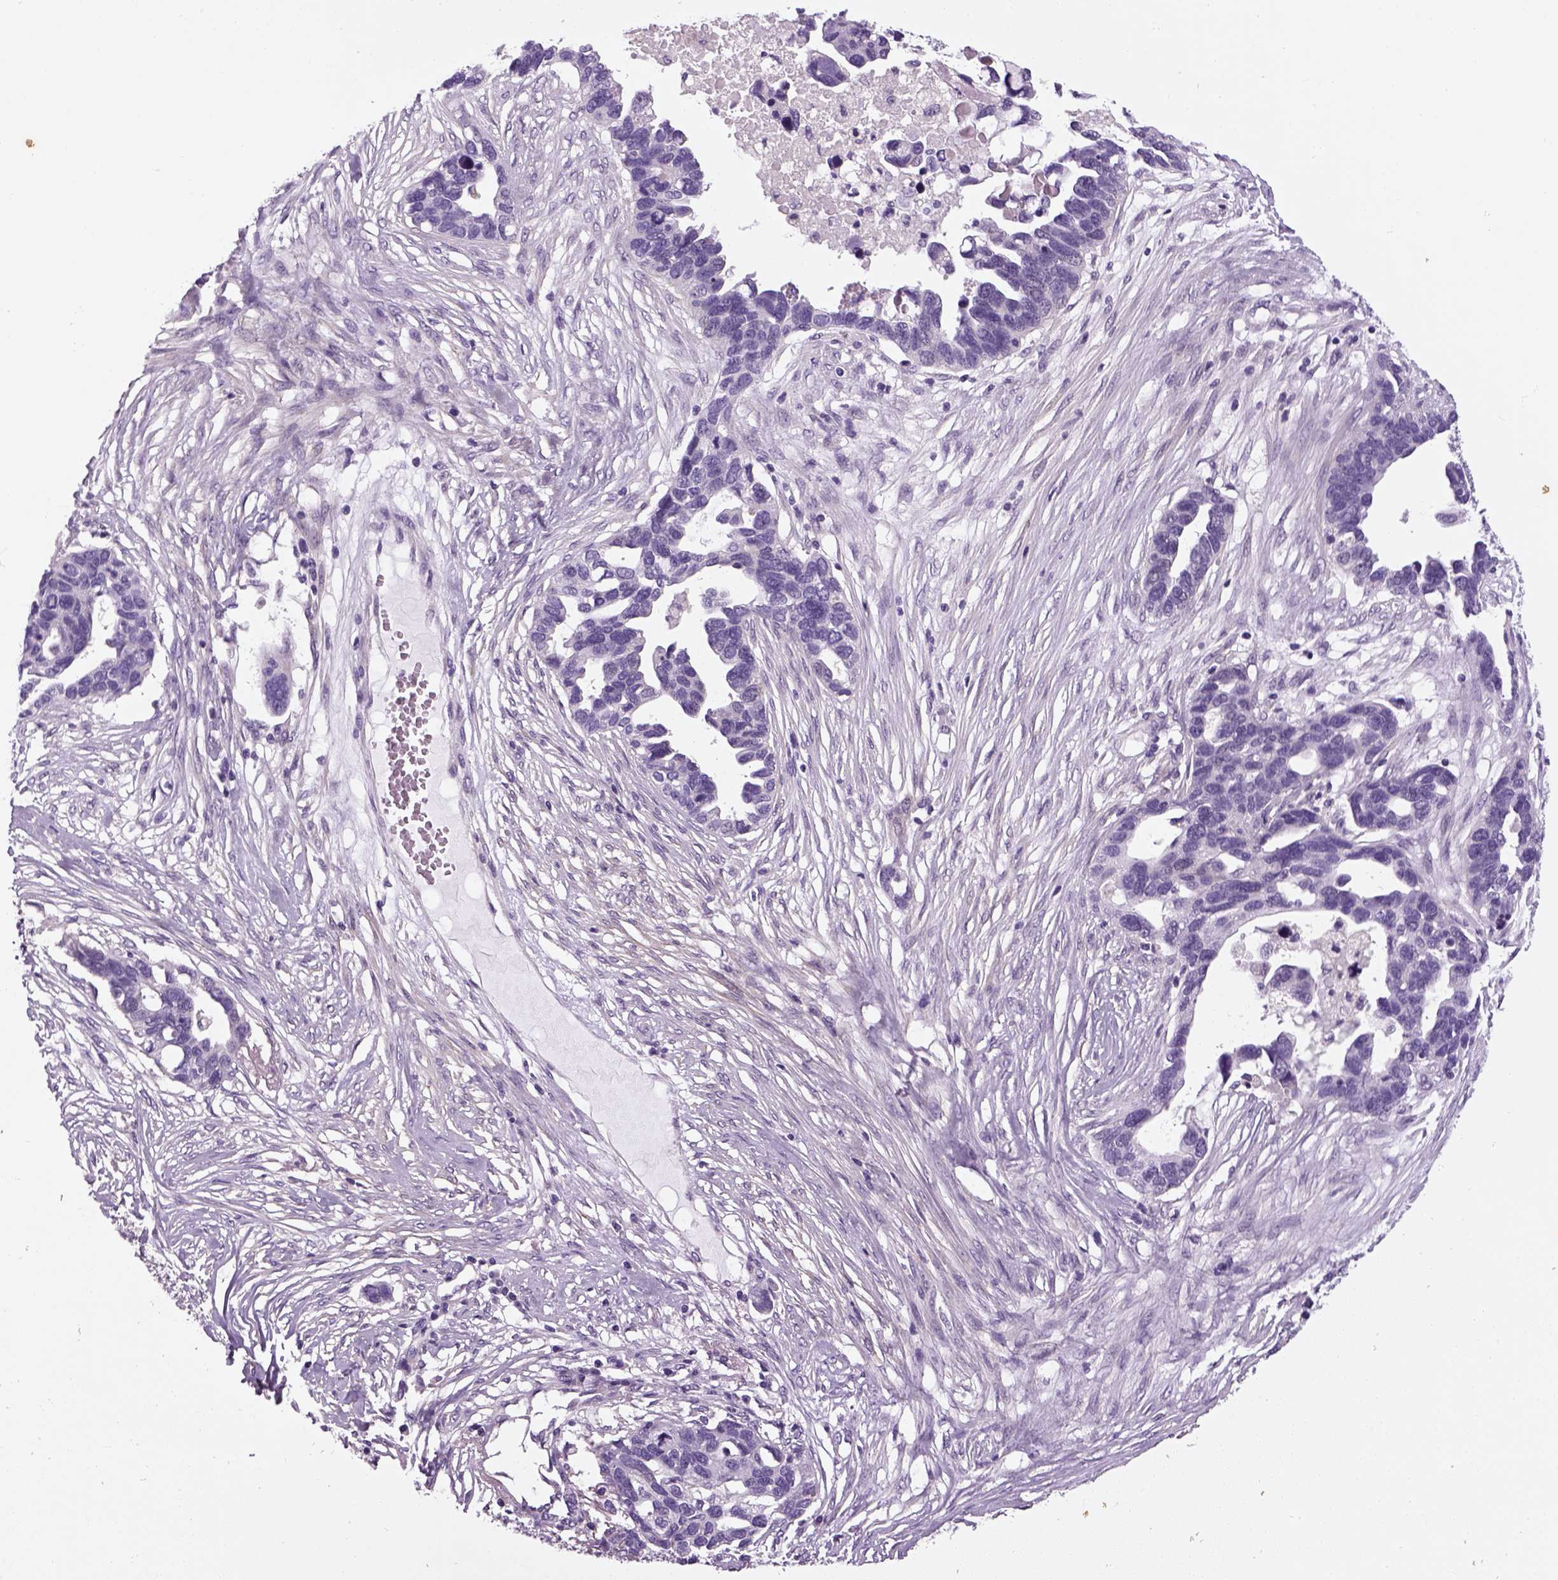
{"staining": {"intensity": "negative", "quantity": "none", "location": "none"}, "tissue": "ovarian cancer", "cell_type": "Tumor cells", "image_type": "cancer", "snomed": [{"axis": "morphology", "description": "Cystadenocarcinoma, serous, NOS"}, {"axis": "topography", "description": "Ovary"}], "caption": "Immunohistochemical staining of human ovarian serous cystadenocarcinoma exhibits no significant expression in tumor cells. (Stains: DAB (3,3'-diaminobenzidine) IHC with hematoxylin counter stain, Microscopy: brightfield microscopy at high magnification).", "gene": "ELOVL3", "patient": {"sex": "female", "age": 54}}